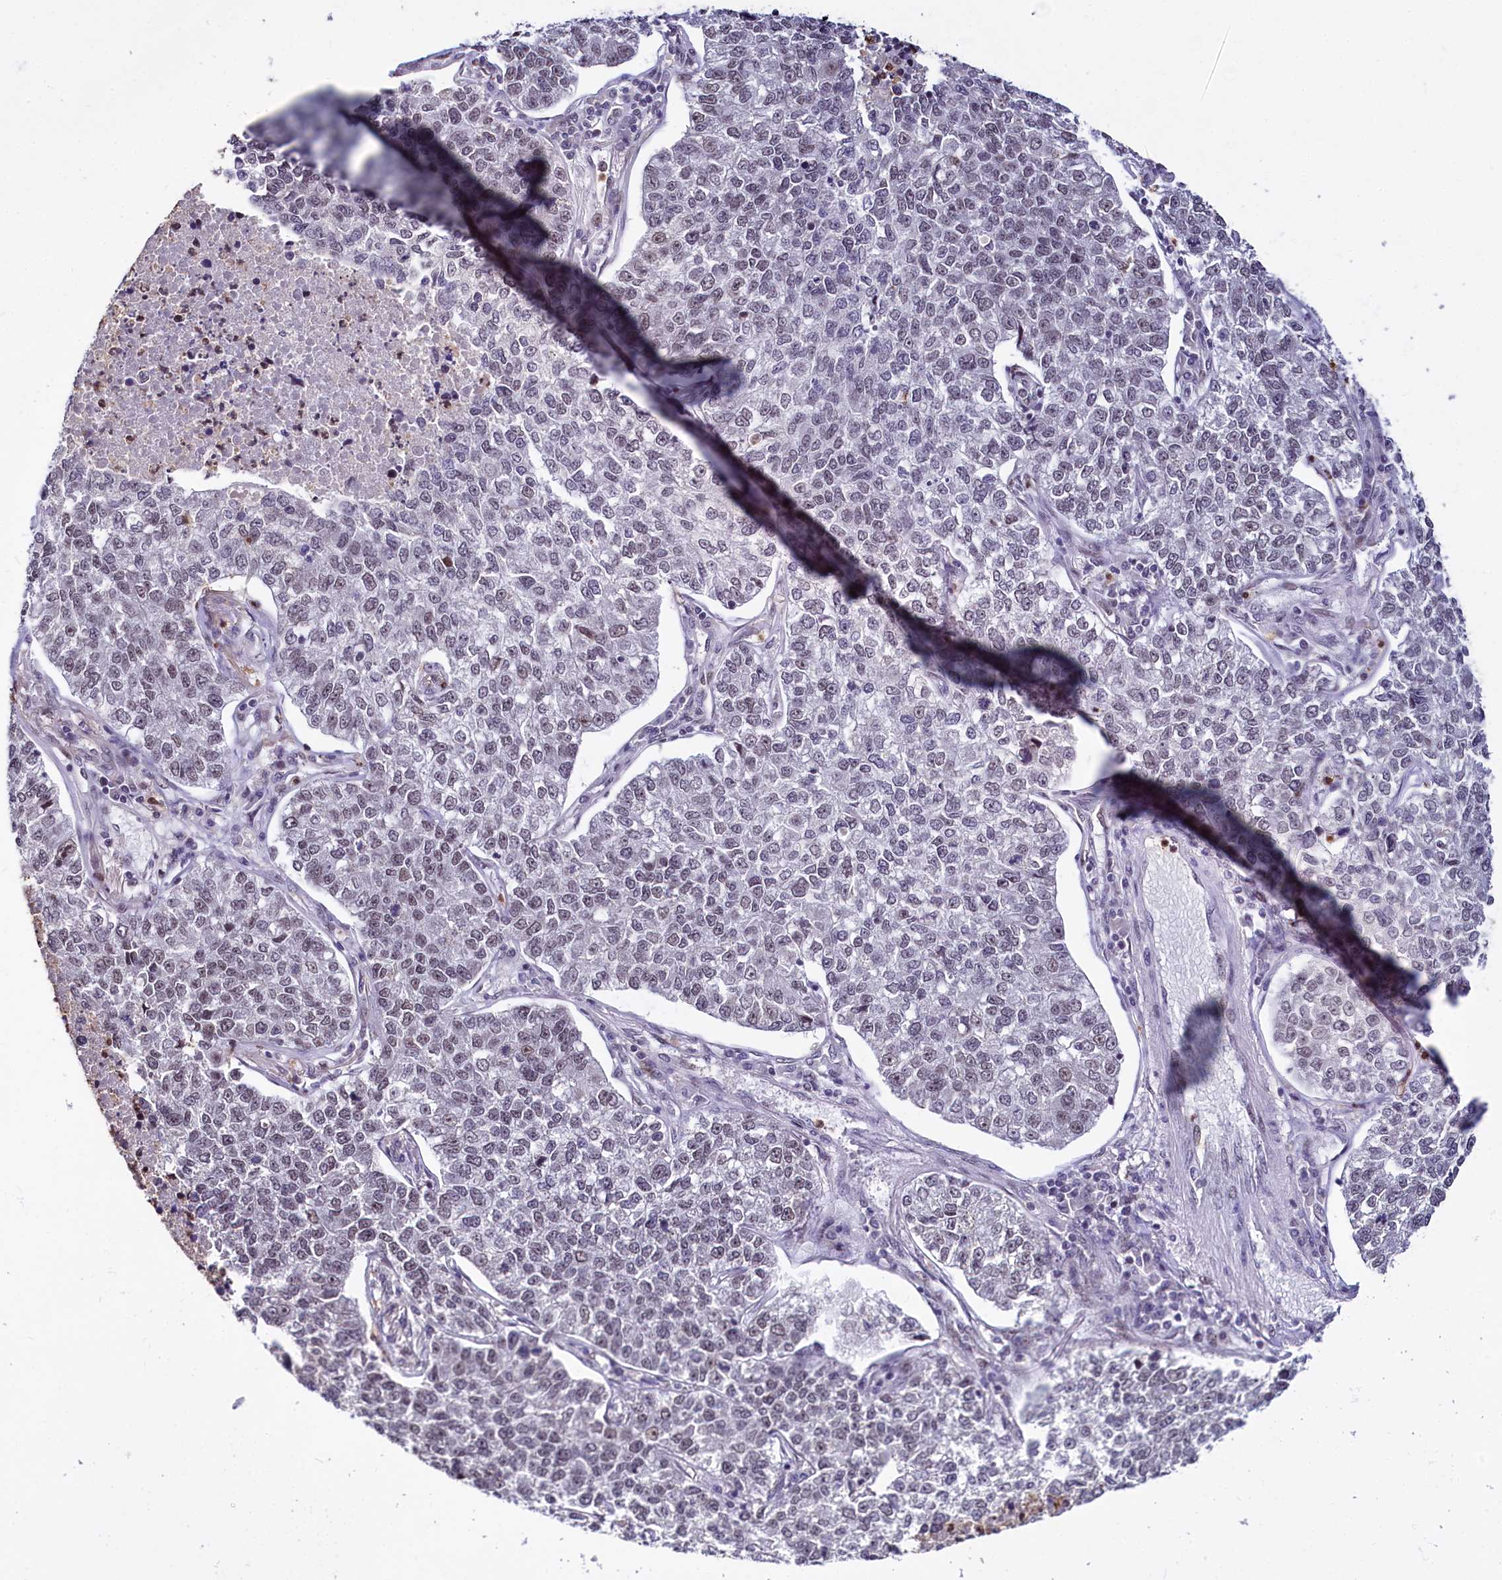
{"staining": {"intensity": "negative", "quantity": "none", "location": "none"}, "tissue": "lung cancer", "cell_type": "Tumor cells", "image_type": "cancer", "snomed": [{"axis": "morphology", "description": "Adenocarcinoma, NOS"}, {"axis": "topography", "description": "Lung"}], "caption": "IHC image of adenocarcinoma (lung) stained for a protein (brown), which demonstrates no expression in tumor cells.", "gene": "SCAF11", "patient": {"sex": "male", "age": 49}}